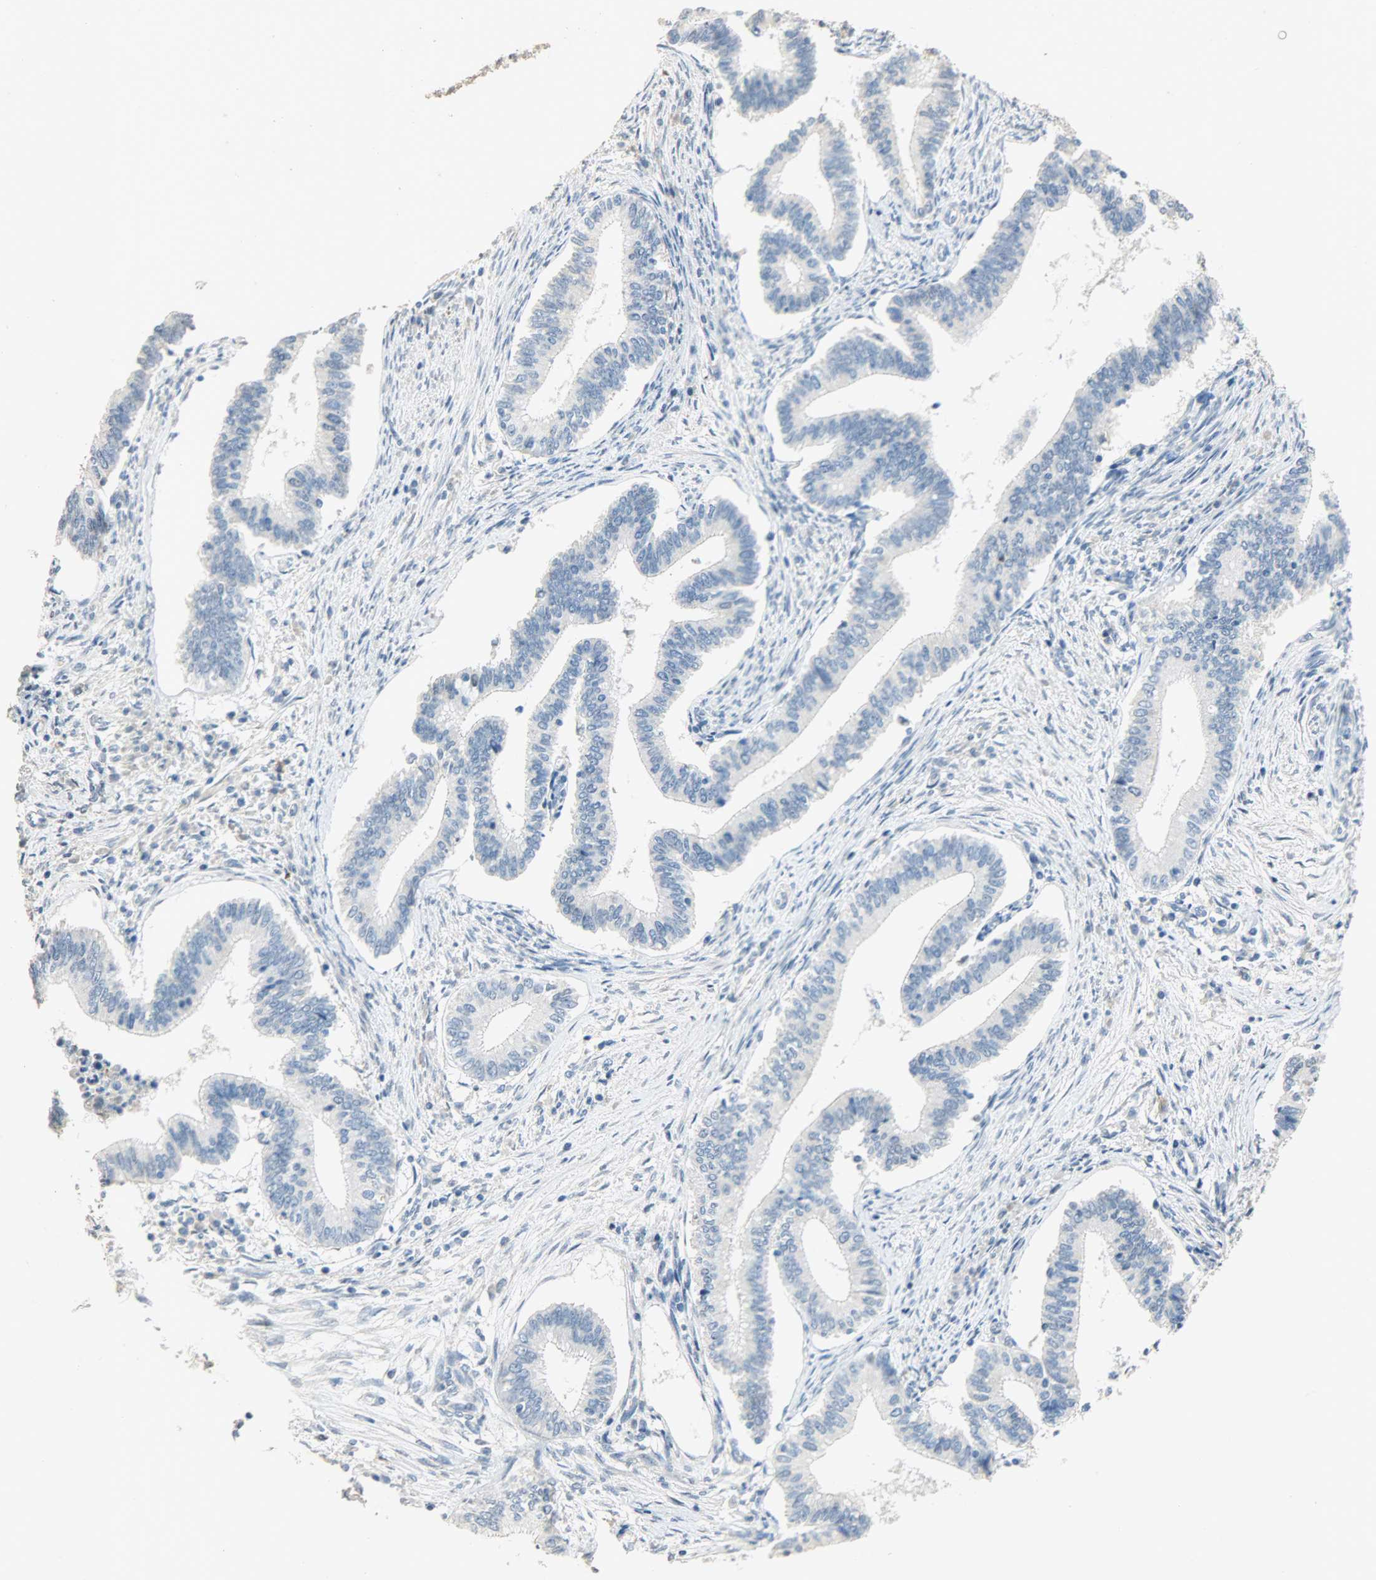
{"staining": {"intensity": "negative", "quantity": "none", "location": "none"}, "tissue": "cervical cancer", "cell_type": "Tumor cells", "image_type": "cancer", "snomed": [{"axis": "morphology", "description": "Adenocarcinoma, NOS"}, {"axis": "topography", "description": "Cervix"}], "caption": "An image of cervical cancer stained for a protein reveals no brown staining in tumor cells.", "gene": "DNAJB6", "patient": {"sex": "female", "age": 36}}